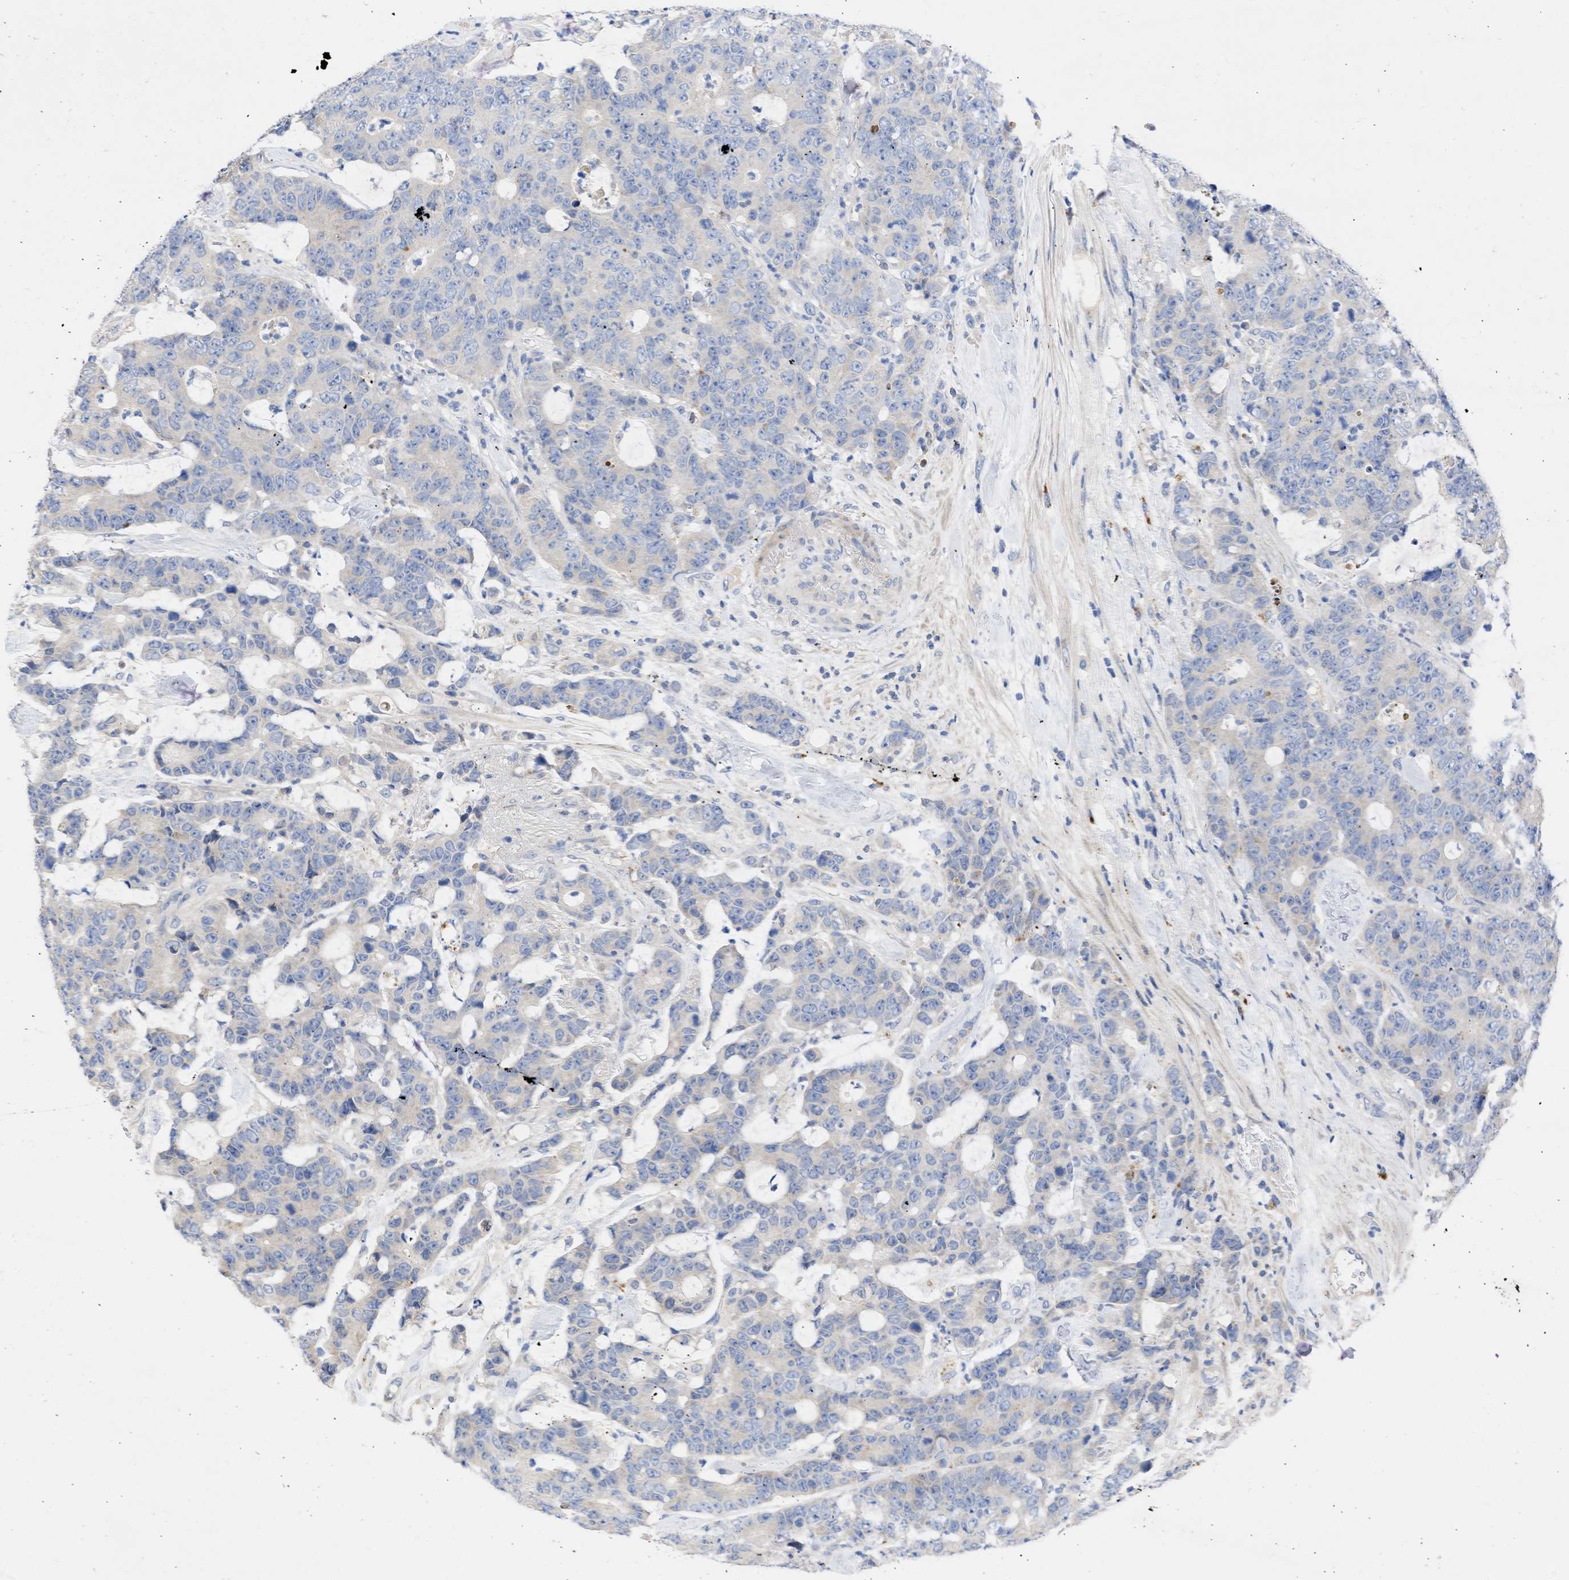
{"staining": {"intensity": "negative", "quantity": "none", "location": "none"}, "tissue": "colorectal cancer", "cell_type": "Tumor cells", "image_type": "cancer", "snomed": [{"axis": "morphology", "description": "Adenocarcinoma, NOS"}, {"axis": "topography", "description": "Colon"}], "caption": "Colorectal cancer (adenocarcinoma) was stained to show a protein in brown. There is no significant expression in tumor cells.", "gene": "ARHGEF4", "patient": {"sex": "female", "age": 86}}